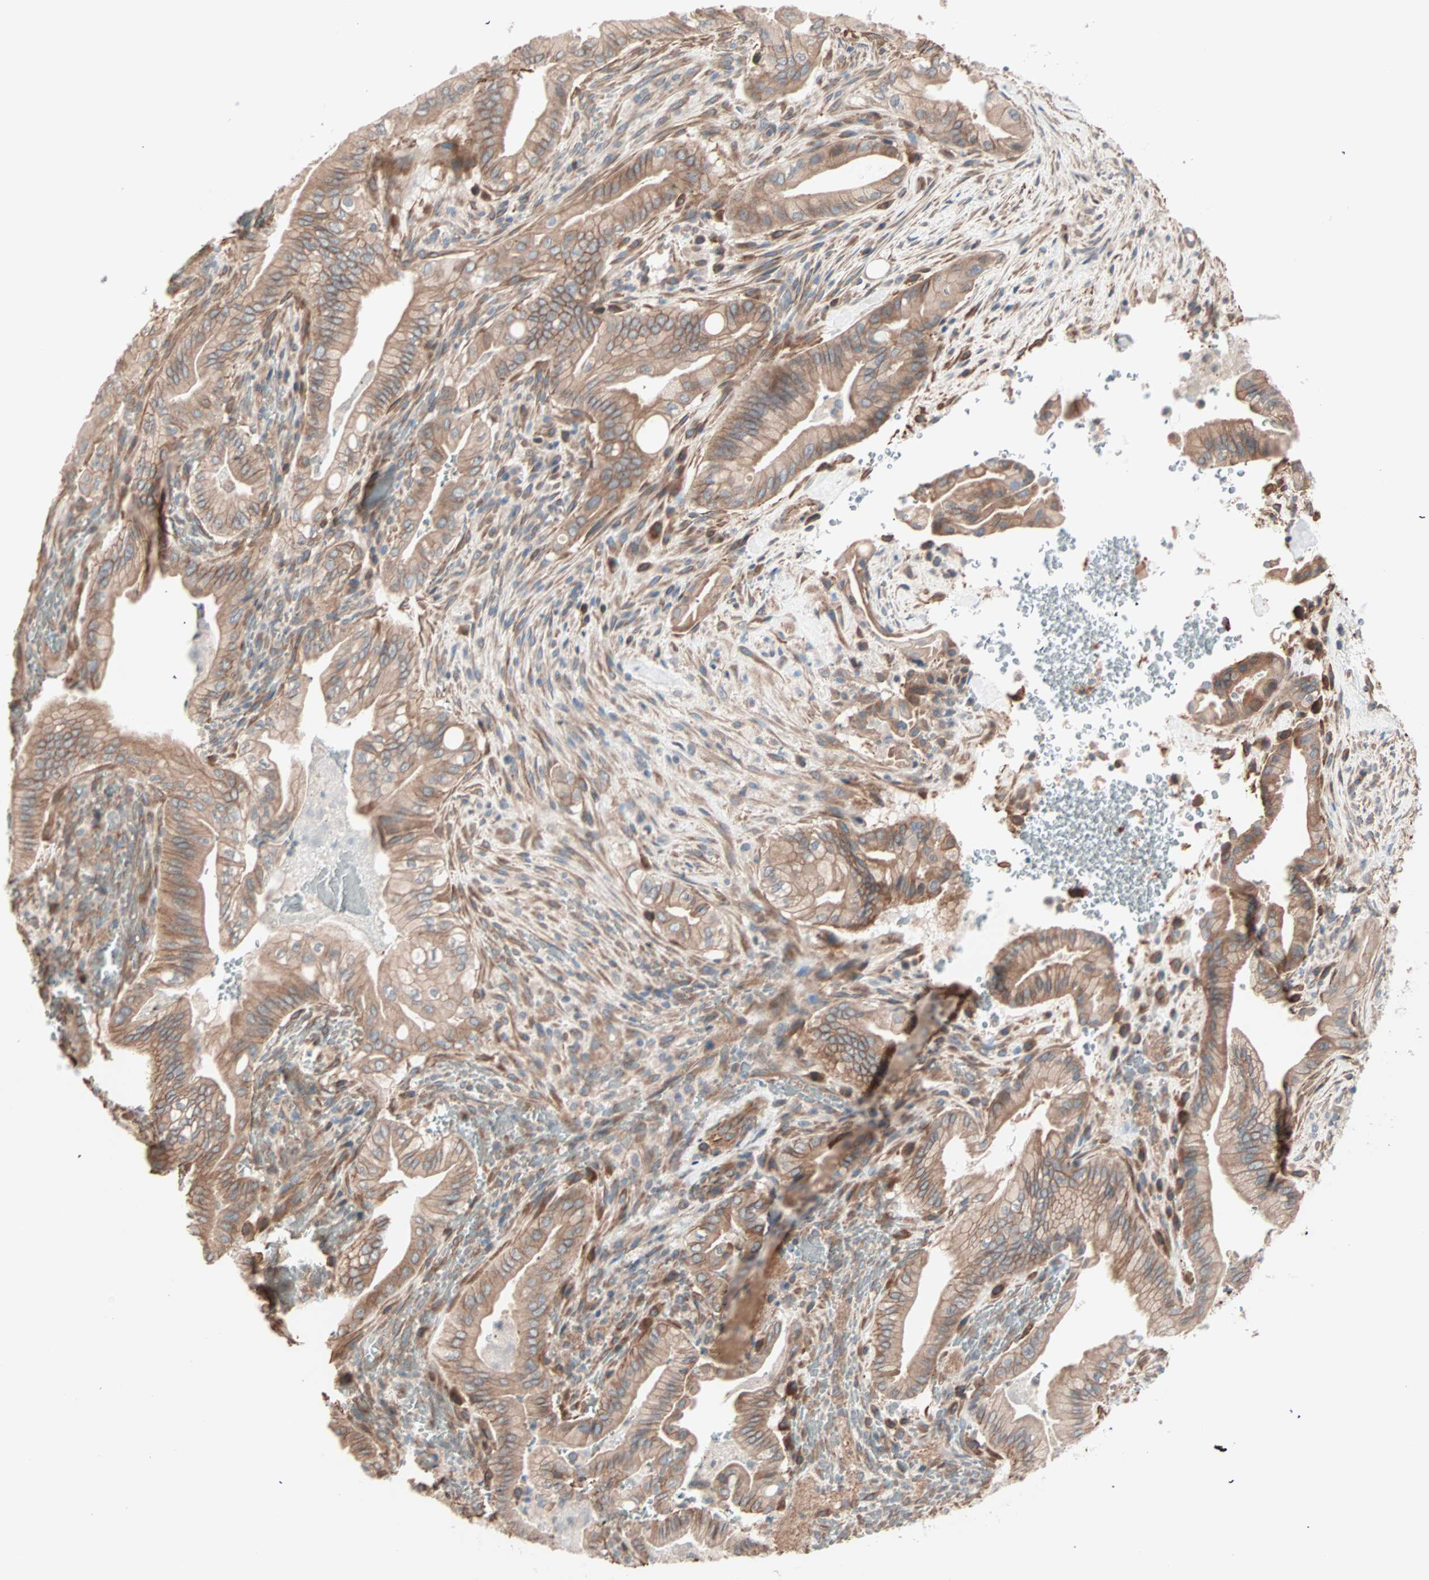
{"staining": {"intensity": "moderate", "quantity": ">75%", "location": "cytoplasmic/membranous"}, "tissue": "liver cancer", "cell_type": "Tumor cells", "image_type": "cancer", "snomed": [{"axis": "morphology", "description": "Cholangiocarcinoma"}, {"axis": "topography", "description": "Liver"}], "caption": "Liver cancer was stained to show a protein in brown. There is medium levels of moderate cytoplasmic/membranous staining in about >75% of tumor cells.", "gene": "ALG5", "patient": {"sex": "female", "age": 68}}